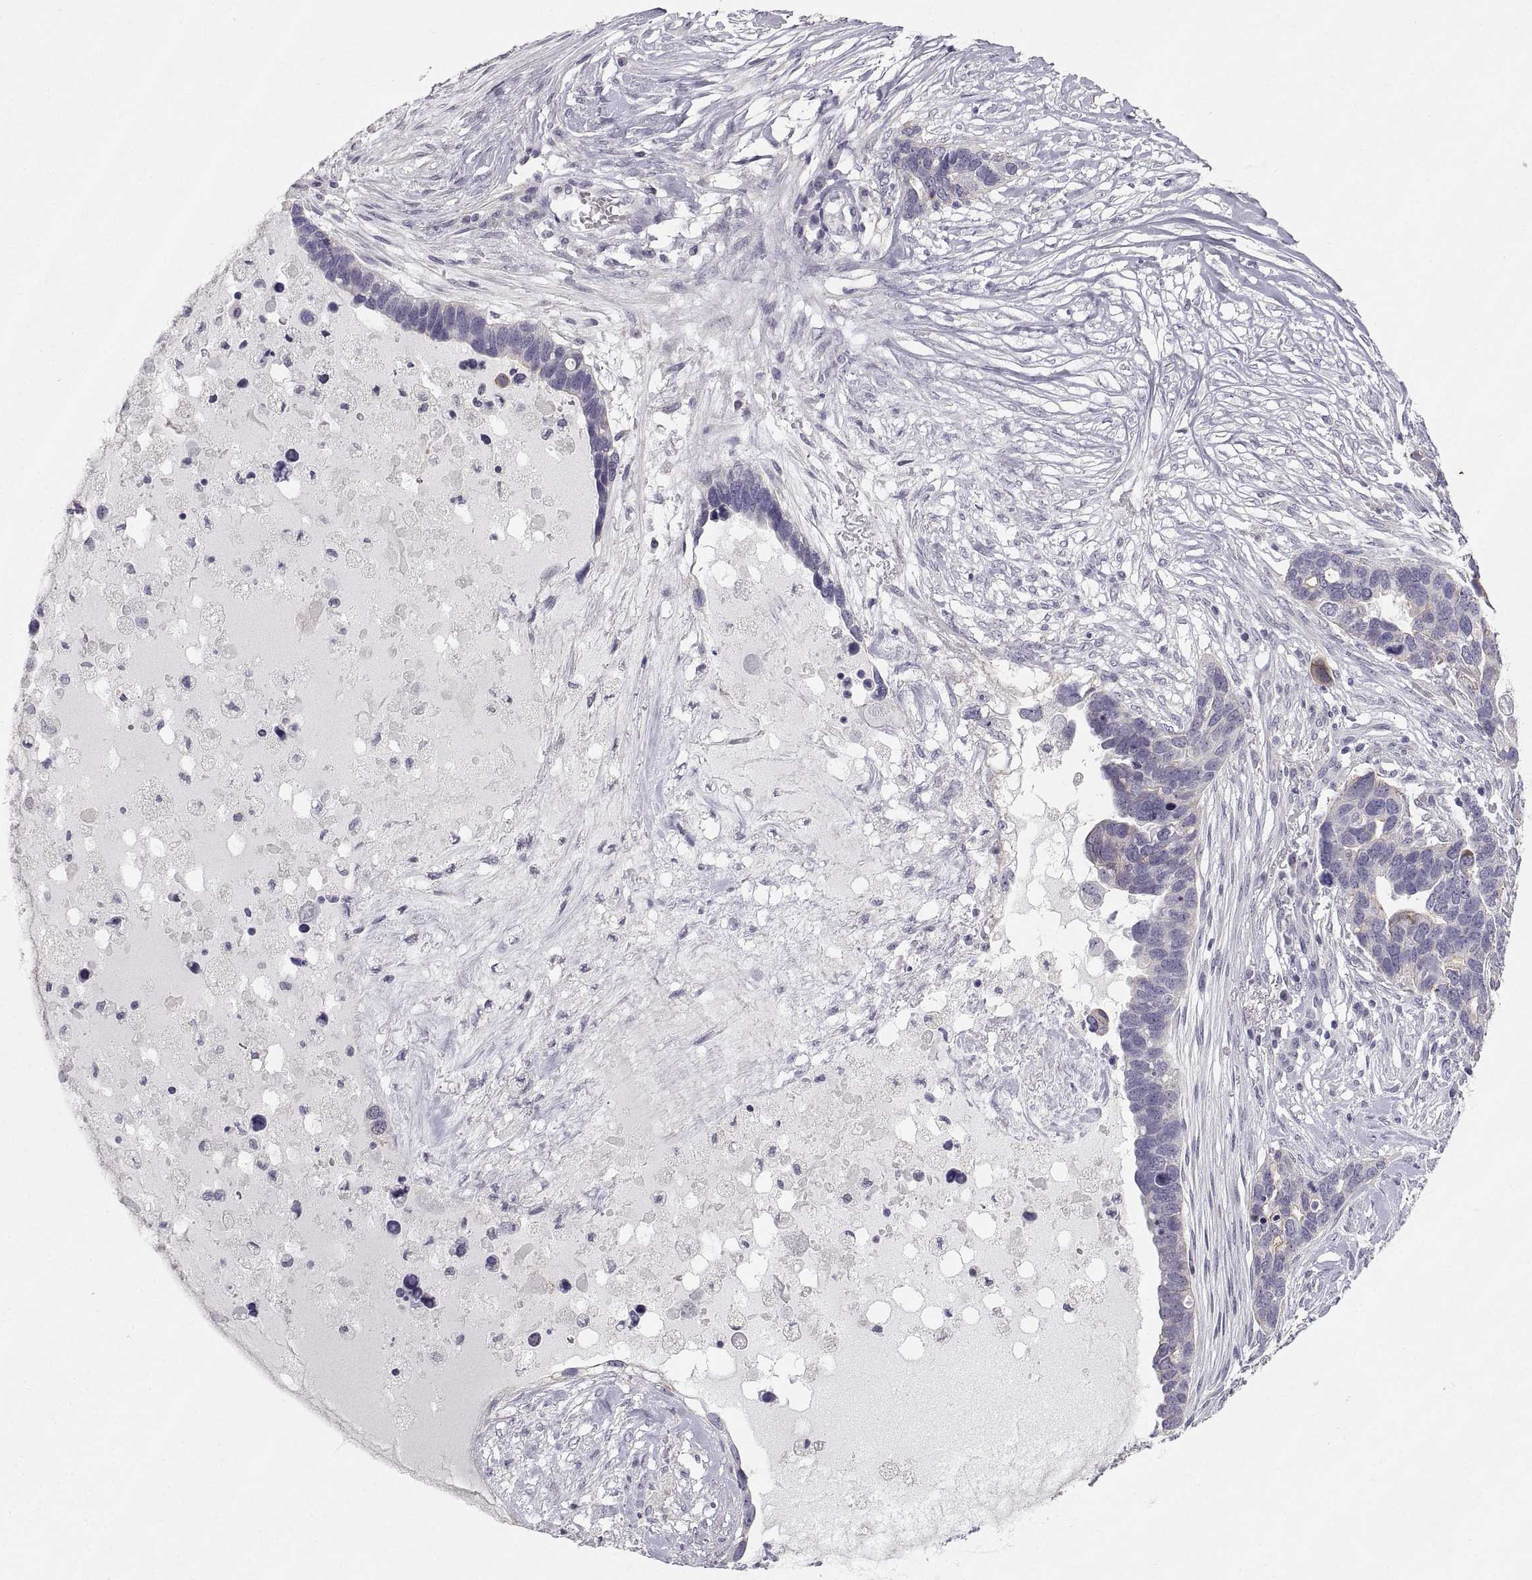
{"staining": {"intensity": "weak", "quantity": "<25%", "location": "cytoplasmic/membranous"}, "tissue": "ovarian cancer", "cell_type": "Tumor cells", "image_type": "cancer", "snomed": [{"axis": "morphology", "description": "Cystadenocarcinoma, serous, NOS"}, {"axis": "topography", "description": "Ovary"}], "caption": "A histopathology image of ovarian serous cystadenocarcinoma stained for a protein demonstrates no brown staining in tumor cells.", "gene": "ZNF185", "patient": {"sex": "female", "age": 54}}